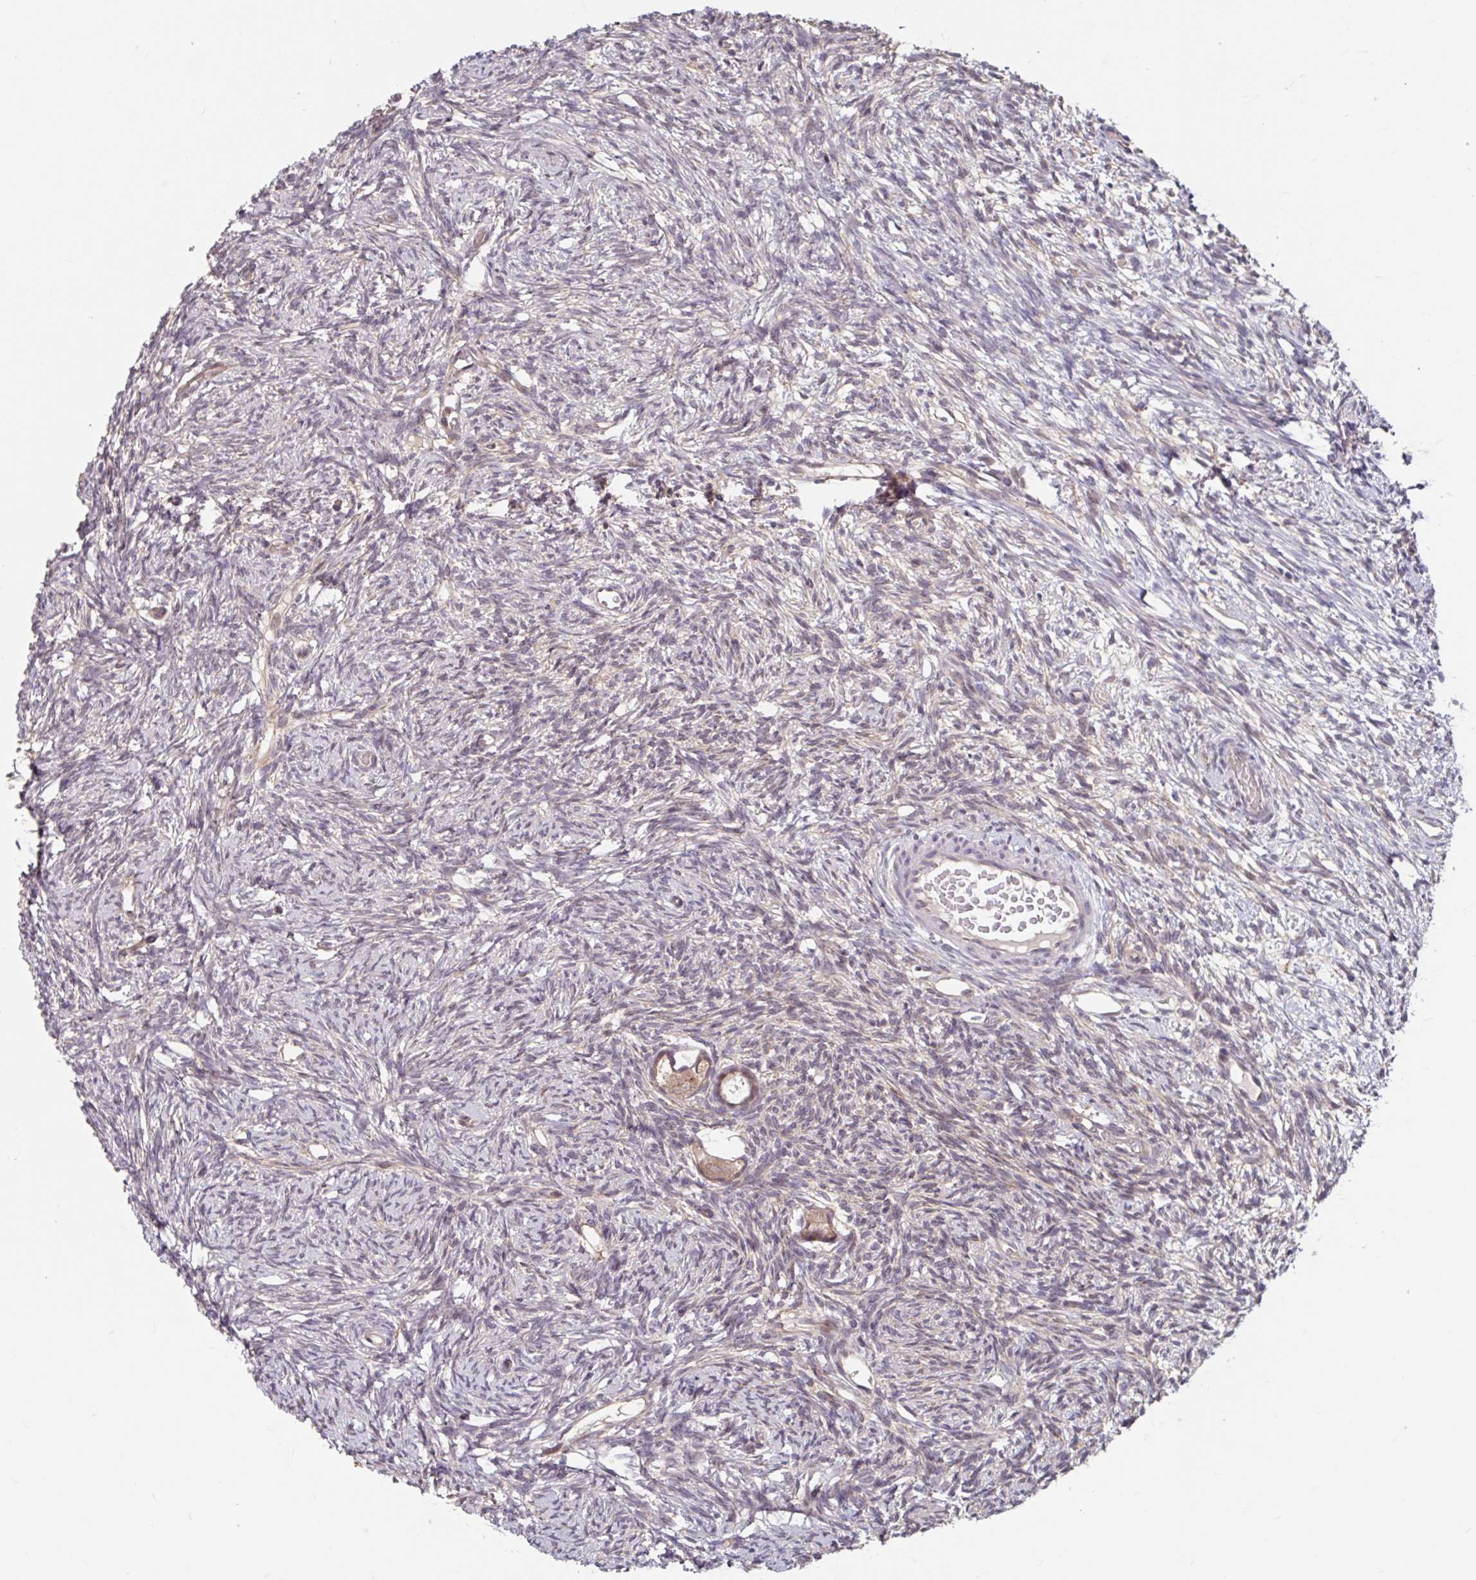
{"staining": {"intensity": "moderate", "quantity": ">75%", "location": "cytoplasmic/membranous"}, "tissue": "ovary", "cell_type": "Follicle cells", "image_type": "normal", "snomed": [{"axis": "morphology", "description": "Normal tissue, NOS"}, {"axis": "topography", "description": "Ovary"}], "caption": "Immunohistochemical staining of normal human ovary demonstrates medium levels of moderate cytoplasmic/membranous staining in approximately >75% of follicle cells.", "gene": "STYXL1", "patient": {"sex": "female", "age": 33}}